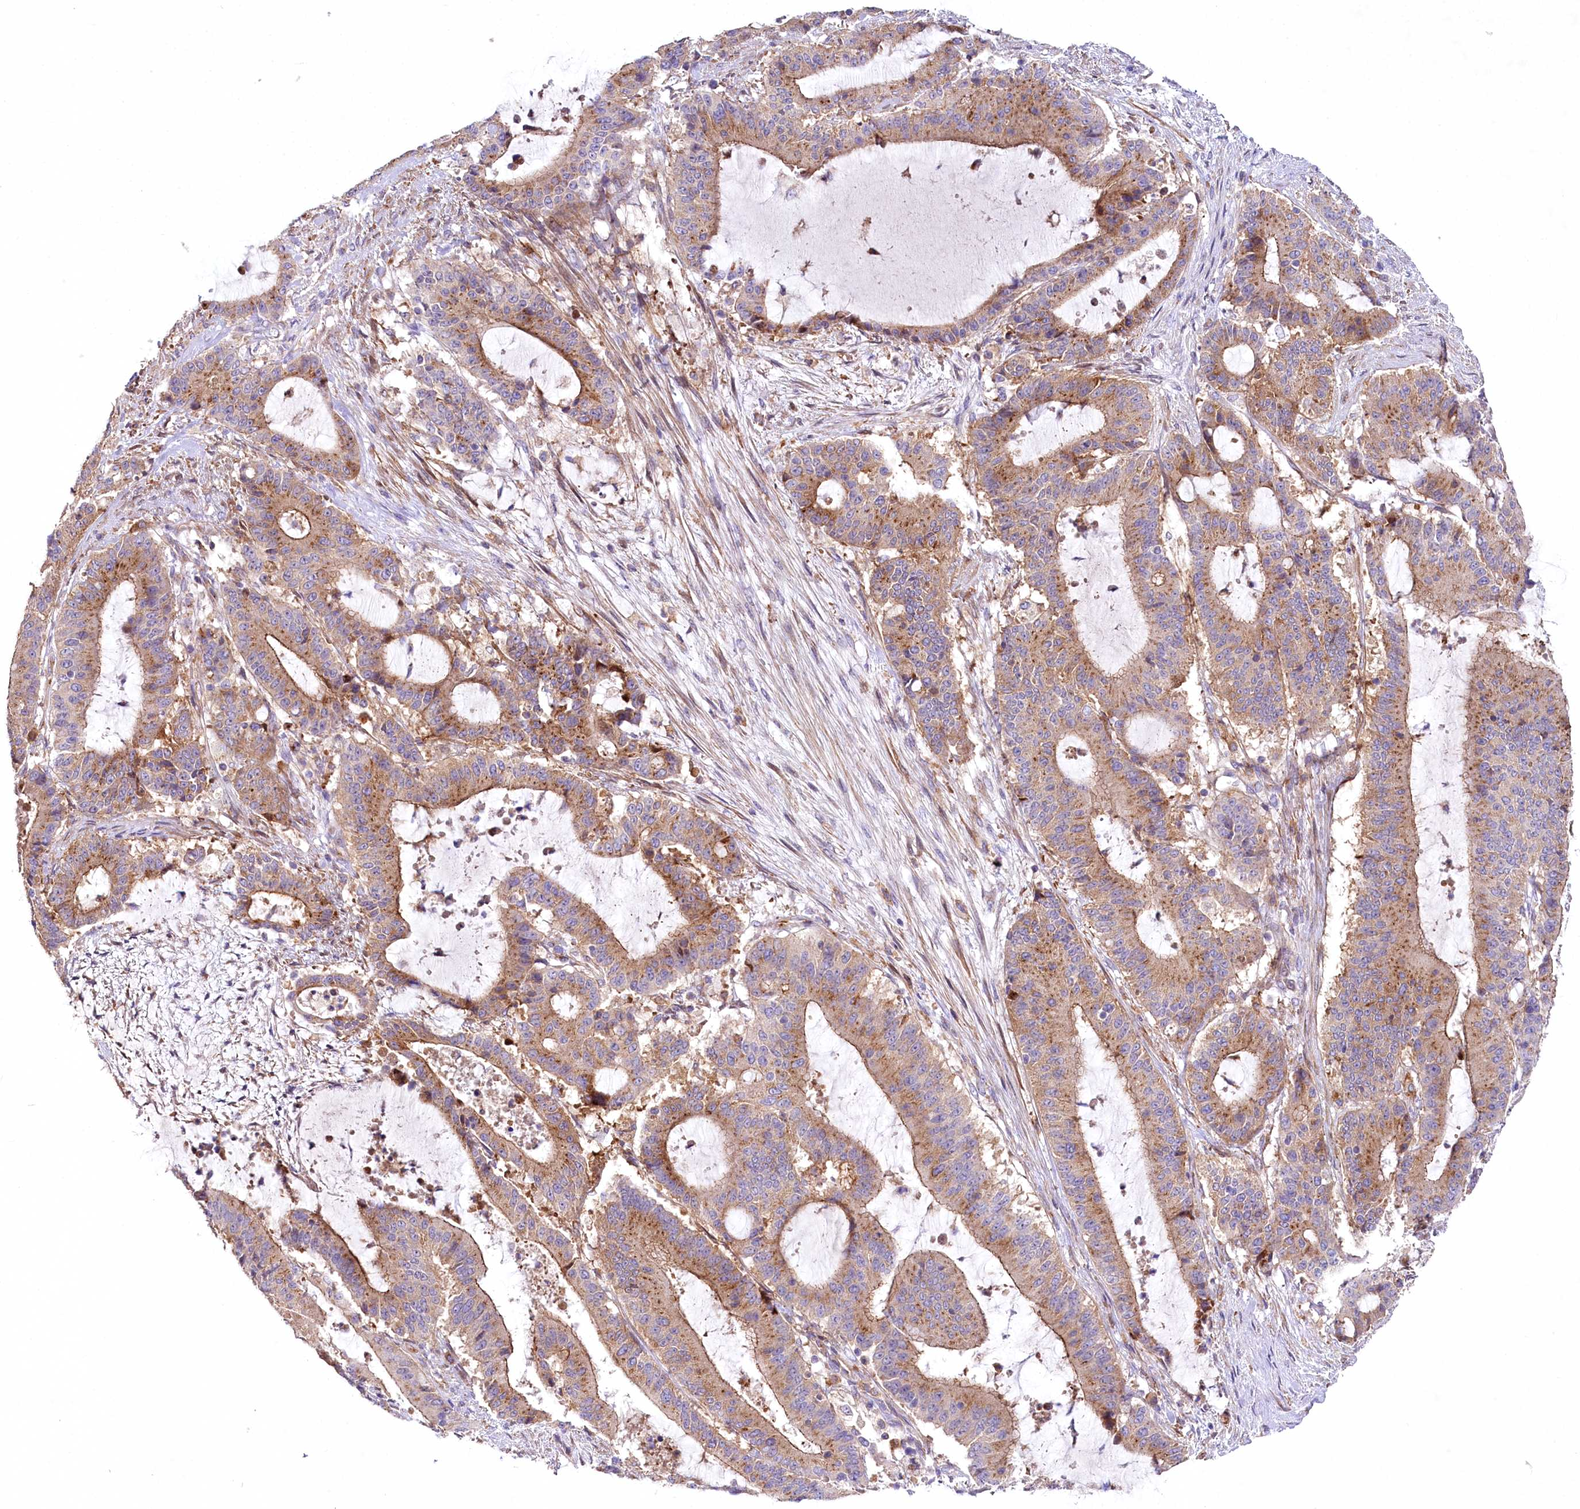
{"staining": {"intensity": "moderate", "quantity": ">75%", "location": "cytoplasmic/membranous"}, "tissue": "liver cancer", "cell_type": "Tumor cells", "image_type": "cancer", "snomed": [{"axis": "morphology", "description": "Normal tissue, NOS"}, {"axis": "morphology", "description": "Cholangiocarcinoma"}, {"axis": "topography", "description": "Liver"}, {"axis": "topography", "description": "Peripheral nerve tissue"}], "caption": "Immunohistochemical staining of liver cancer (cholangiocarcinoma) exhibits moderate cytoplasmic/membranous protein positivity in about >75% of tumor cells. (Brightfield microscopy of DAB IHC at high magnification).", "gene": "STX6", "patient": {"sex": "female", "age": 73}}